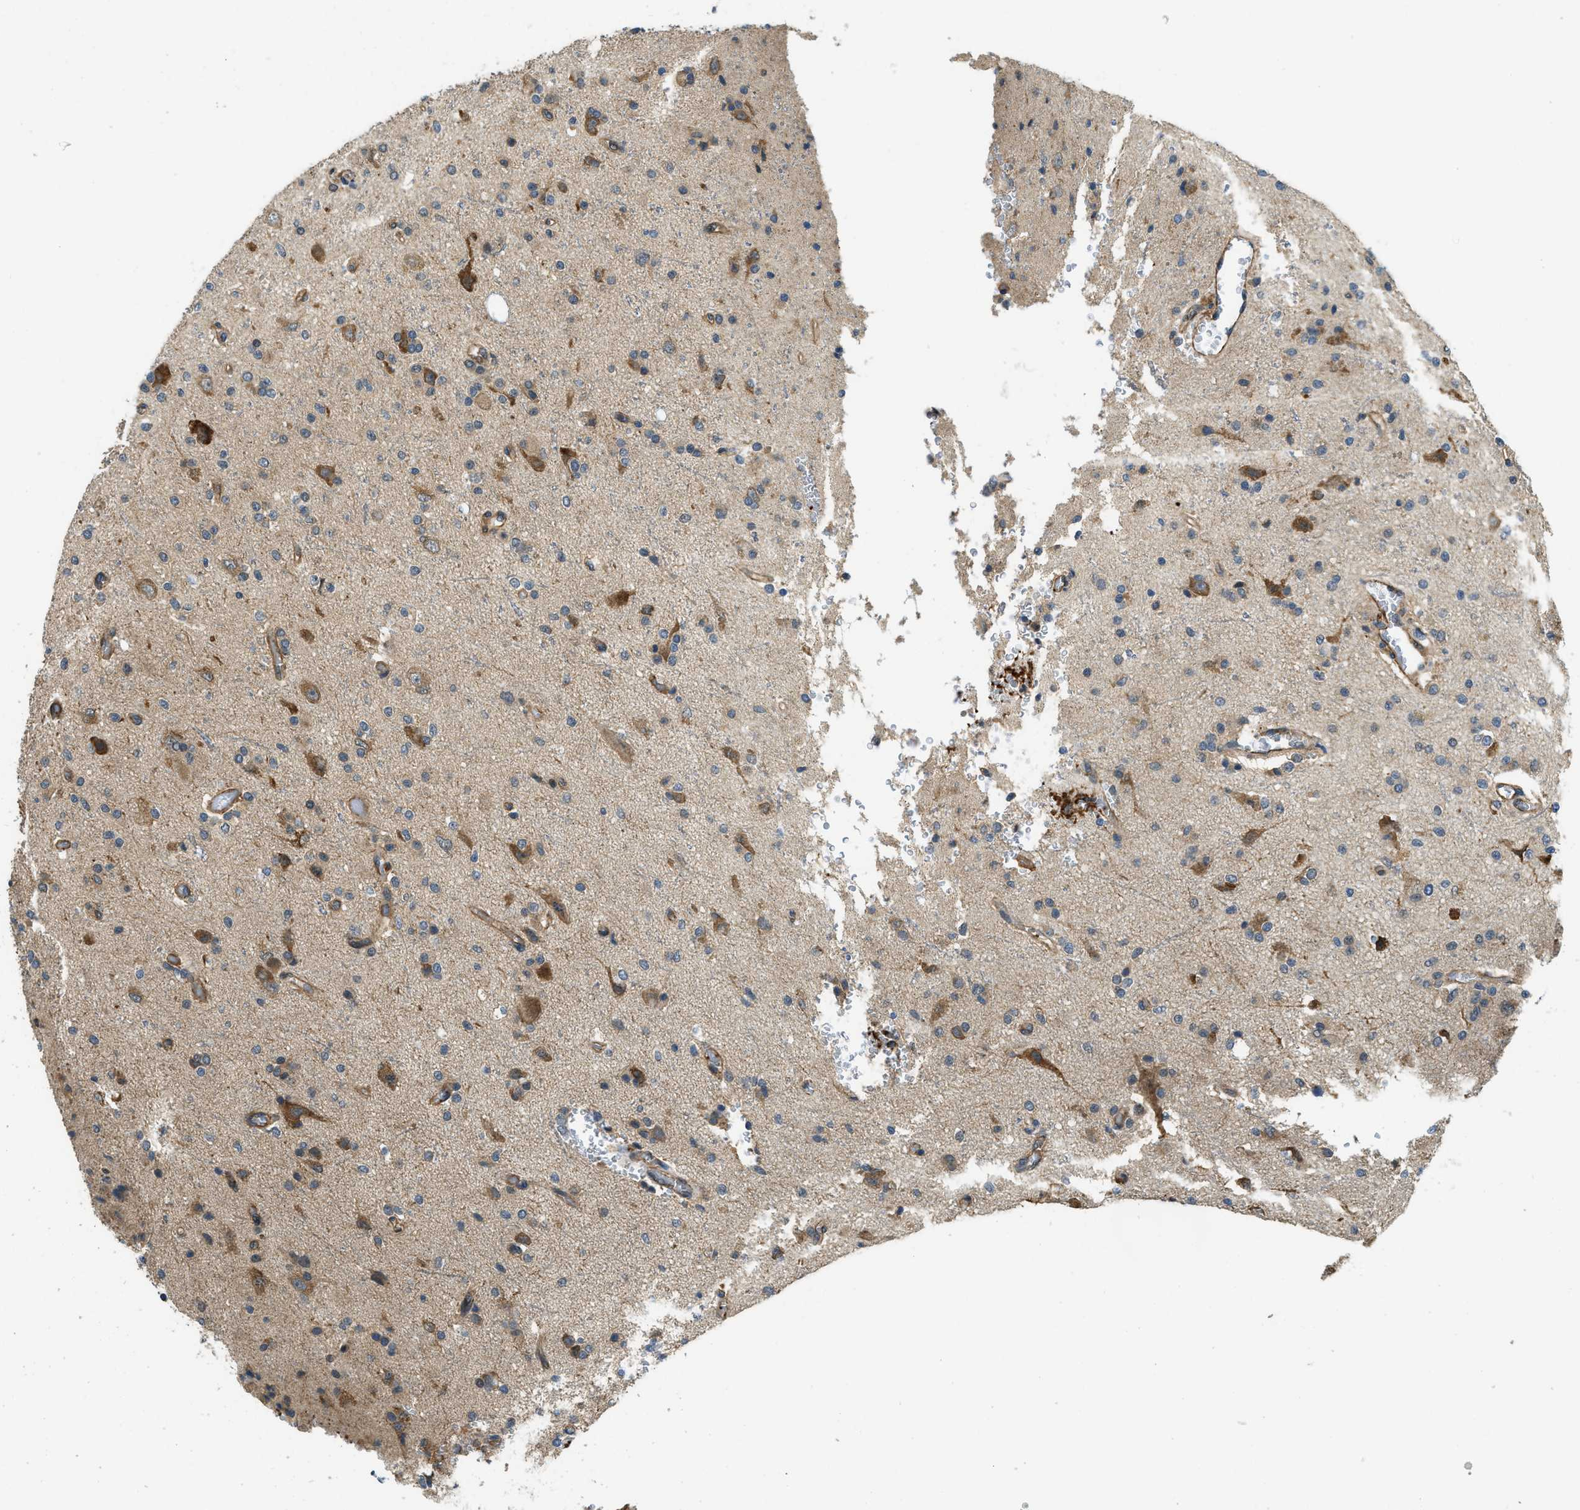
{"staining": {"intensity": "moderate", "quantity": "25%-75%", "location": "cytoplasmic/membranous"}, "tissue": "glioma", "cell_type": "Tumor cells", "image_type": "cancer", "snomed": [{"axis": "morphology", "description": "Glioma, malignant, High grade"}, {"axis": "topography", "description": "Brain"}], "caption": "Brown immunohistochemical staining in malignant glioma (high-grade) reveals moderate cytoplasmic/membranous expression in about 25%-75% of tumor cells.", "gene": "CGN", "patient": {"sex": "male", "age": 47}}